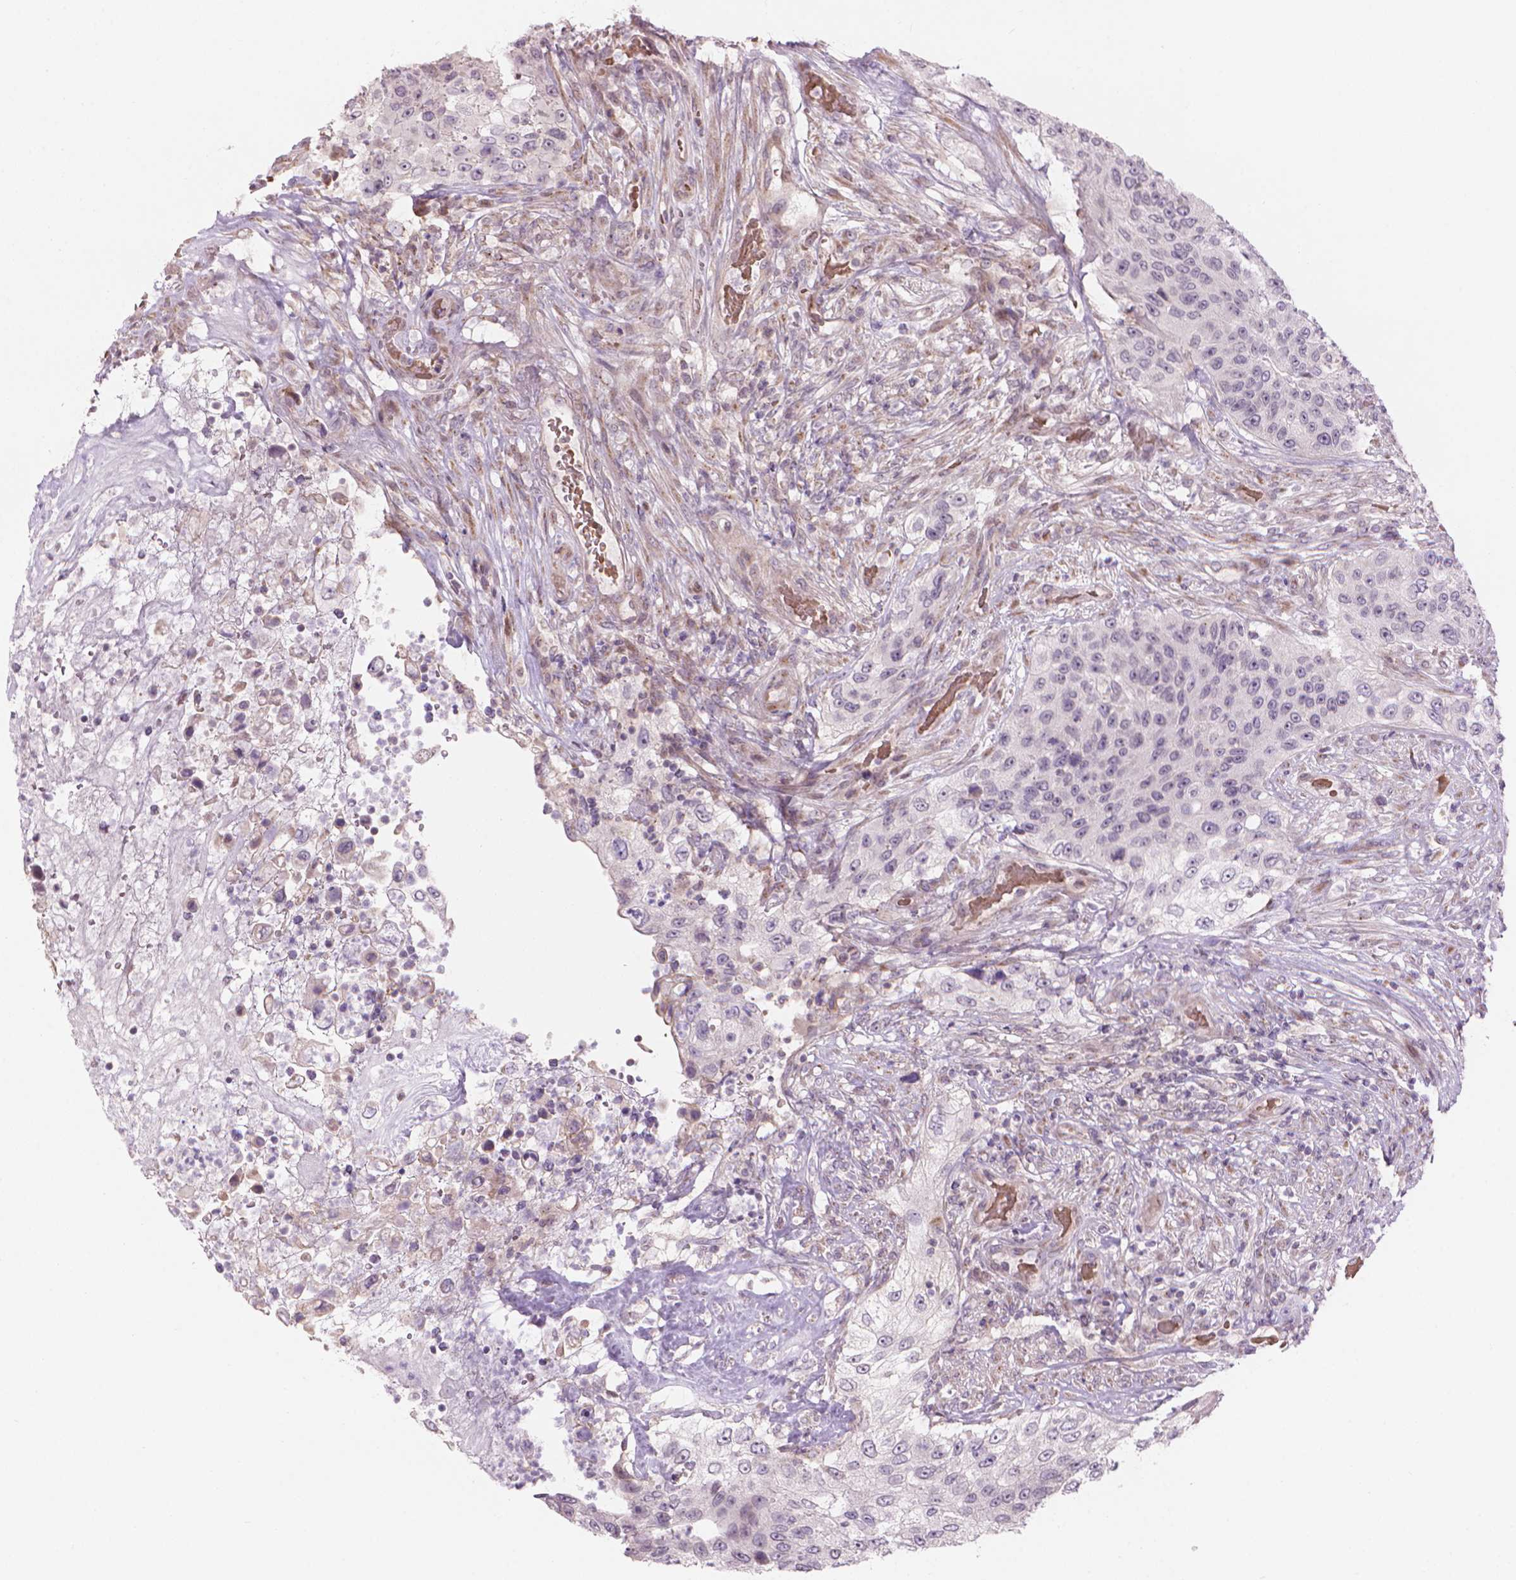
{"staining": {"intensity": "weak", "quantity": "<25%", "location": "nuclear"}, "tissue": "urothelial cancer", "cell_type": "Tumor cells", "image_type": "cancer", "snomed": [{"axis": "morphology", "description": "Urothelial carcinoma, High grade"}, {"axis": "topography", "description": "Urinary bladder"}], "caption": "Urothelial cancer stained for a protein using IHC exhibits no expression tumor cells.", "gene": "IFFO1", "patient": {"sex": "female", "age": 60}}